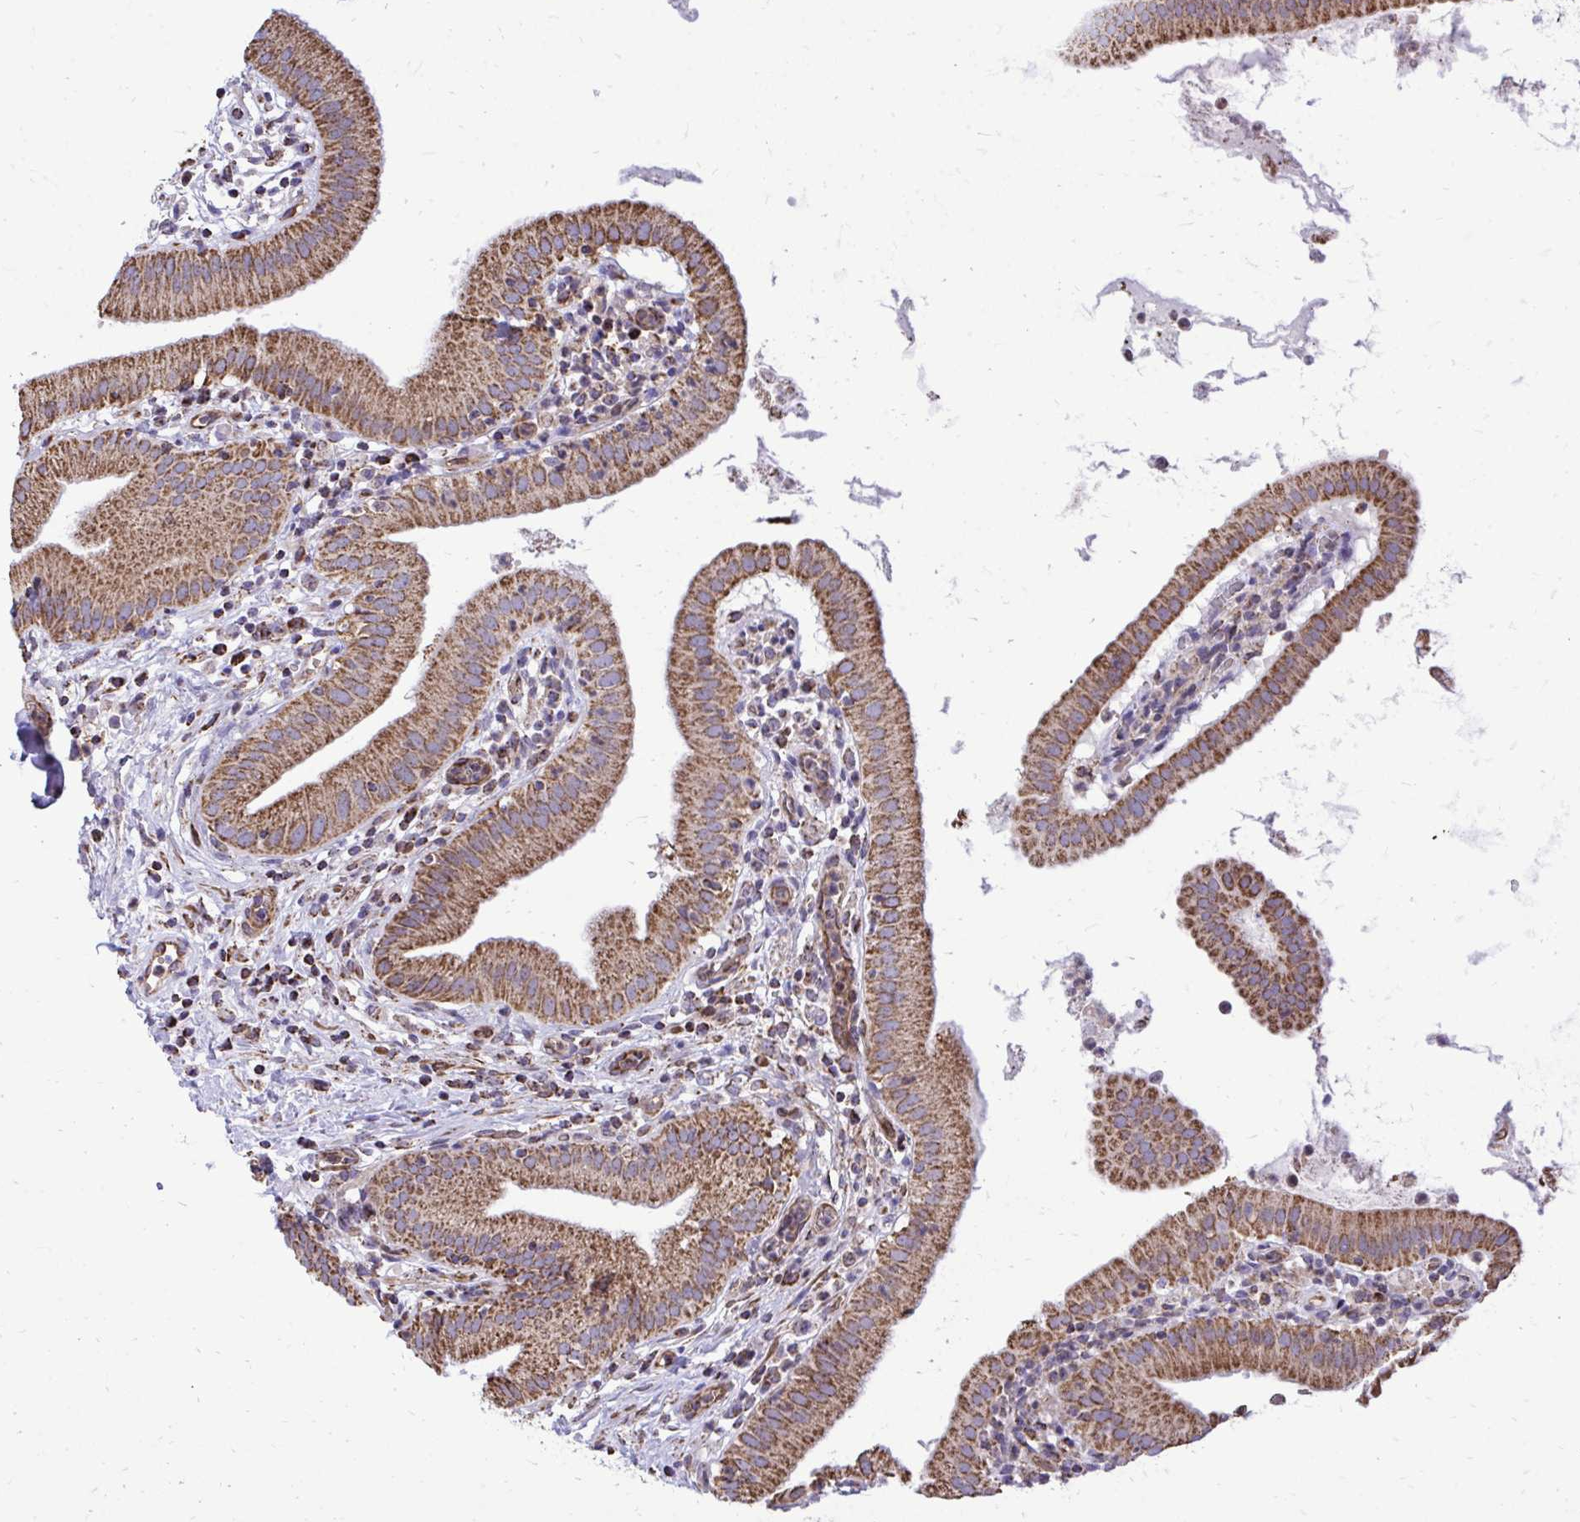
{"staining": {"intensity": "moderate", "quantity": ">75%", "location": "cytoplasmic/membranous"}, "tissue": "gallbladder", "cell_type": "Glandular cells", "image_type": "normal", "snomed": [{"axis": "morphology", "description": "Normal tissue, NOS"}, {"axis": "topography", "description": "Gallbladder"}], "caption": "Immunohistochemistry (IHC) staining of benign gallbladder, which demonstrates medium levels of moderate cytoplasmic/membranous staining in approximately >75% of glandular cells indicating moderate cytoplasmic/membranous protein positivity. The staining was performed using DAB (3,3'-diaminobenzidine) (brown) for protein detection and nuclei were counterstained in hematoxylin (blue).", "gene": "UBE2C", "patient": {"sex": "female", "age": 65}}